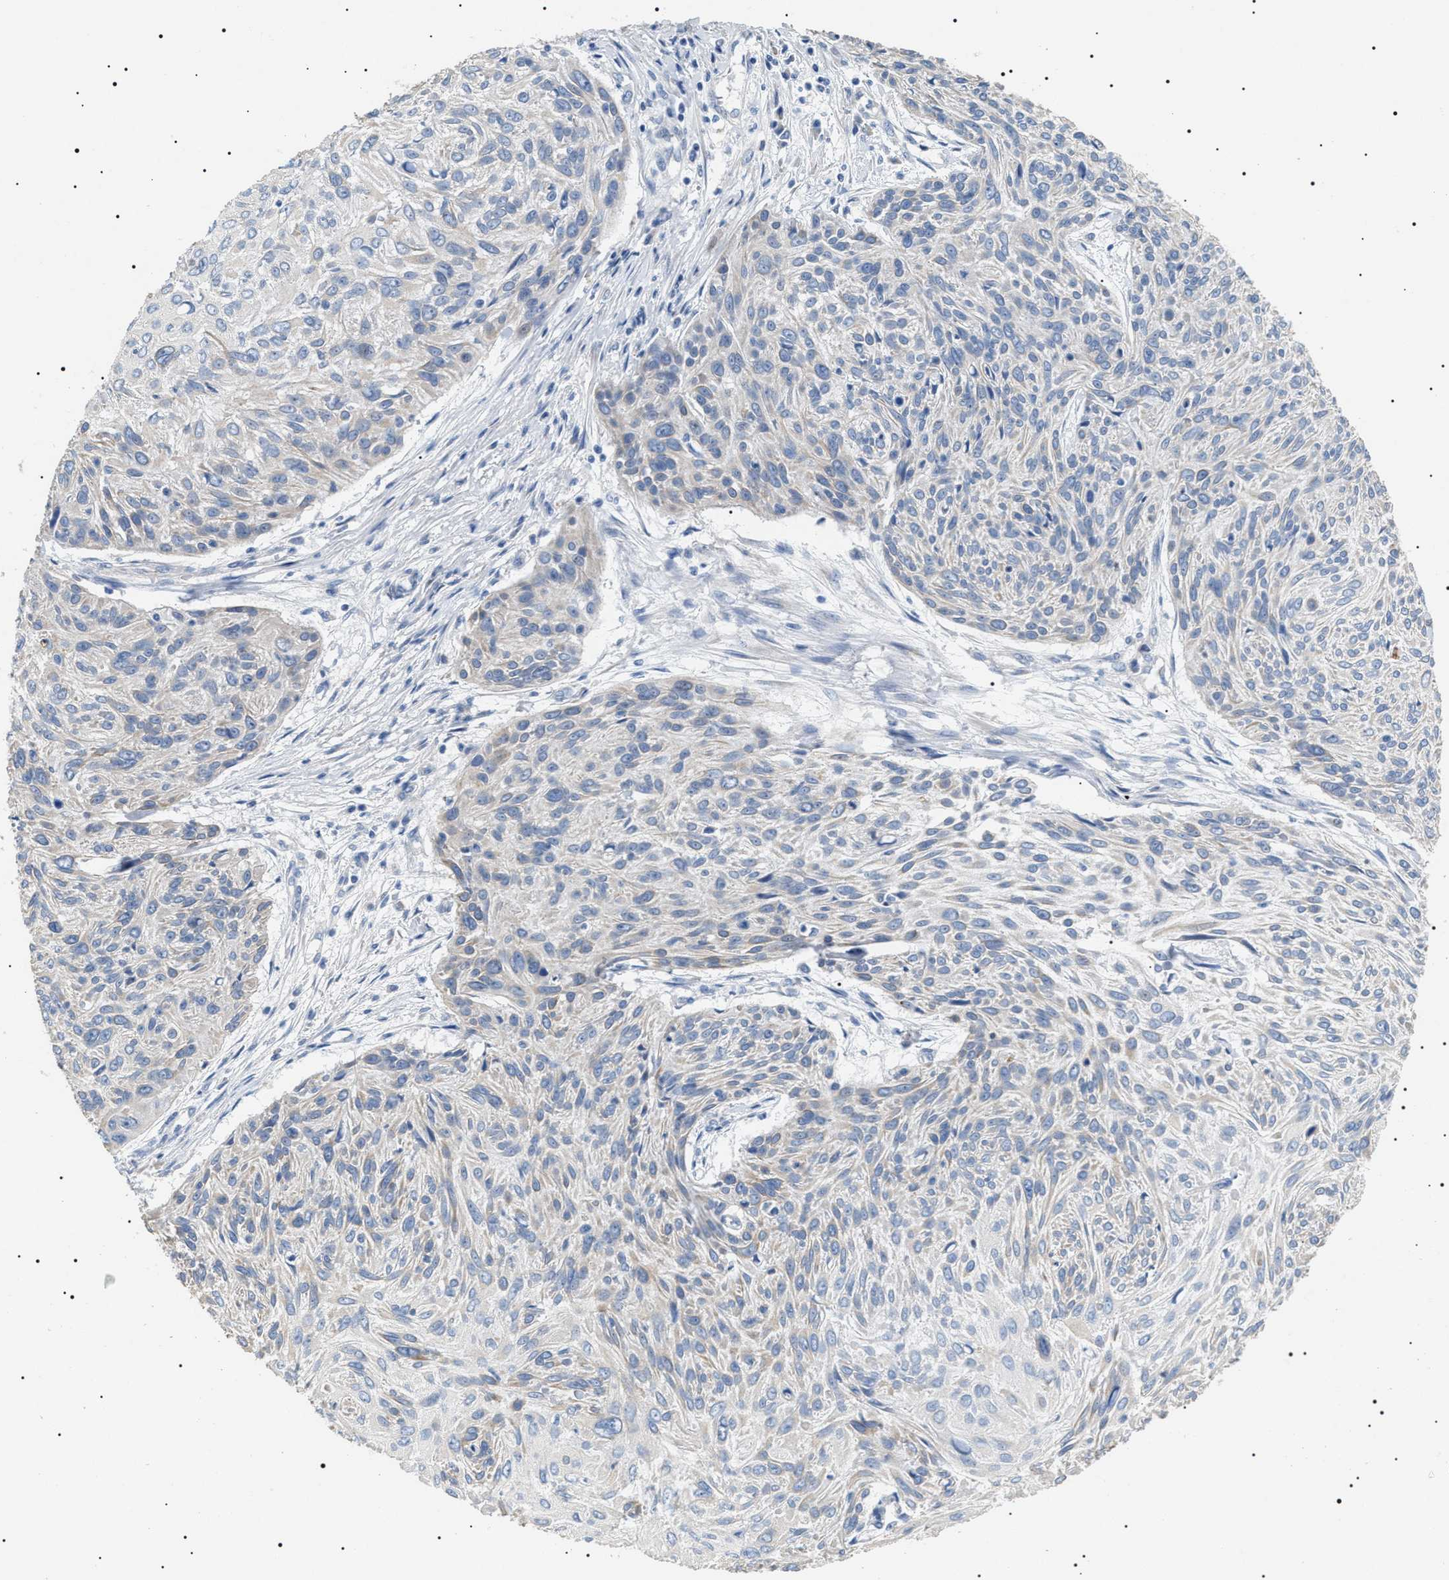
{"staining": {"intensity": "negative", "quantity": "none", "location": "none"}, "tissue": "cervical cancer", "cell_type": "Tumor cells", "image_type": "cancer", "snomed": [{"axis": "morphology", "description": "Squamous cell carcinoma, NOS"}, {"axis": "topography", "description": "Cervix"}], "caption": "Immunohistochemical staining of human cervical squamous cell carcinoma demonstrates no significant expression in tumor cells. (DAB immunohistochemistry visualized using brightfield microscopy, high magnification).", "gene": "TMEM222", "patient": {"sex": "female", "age": 51}}